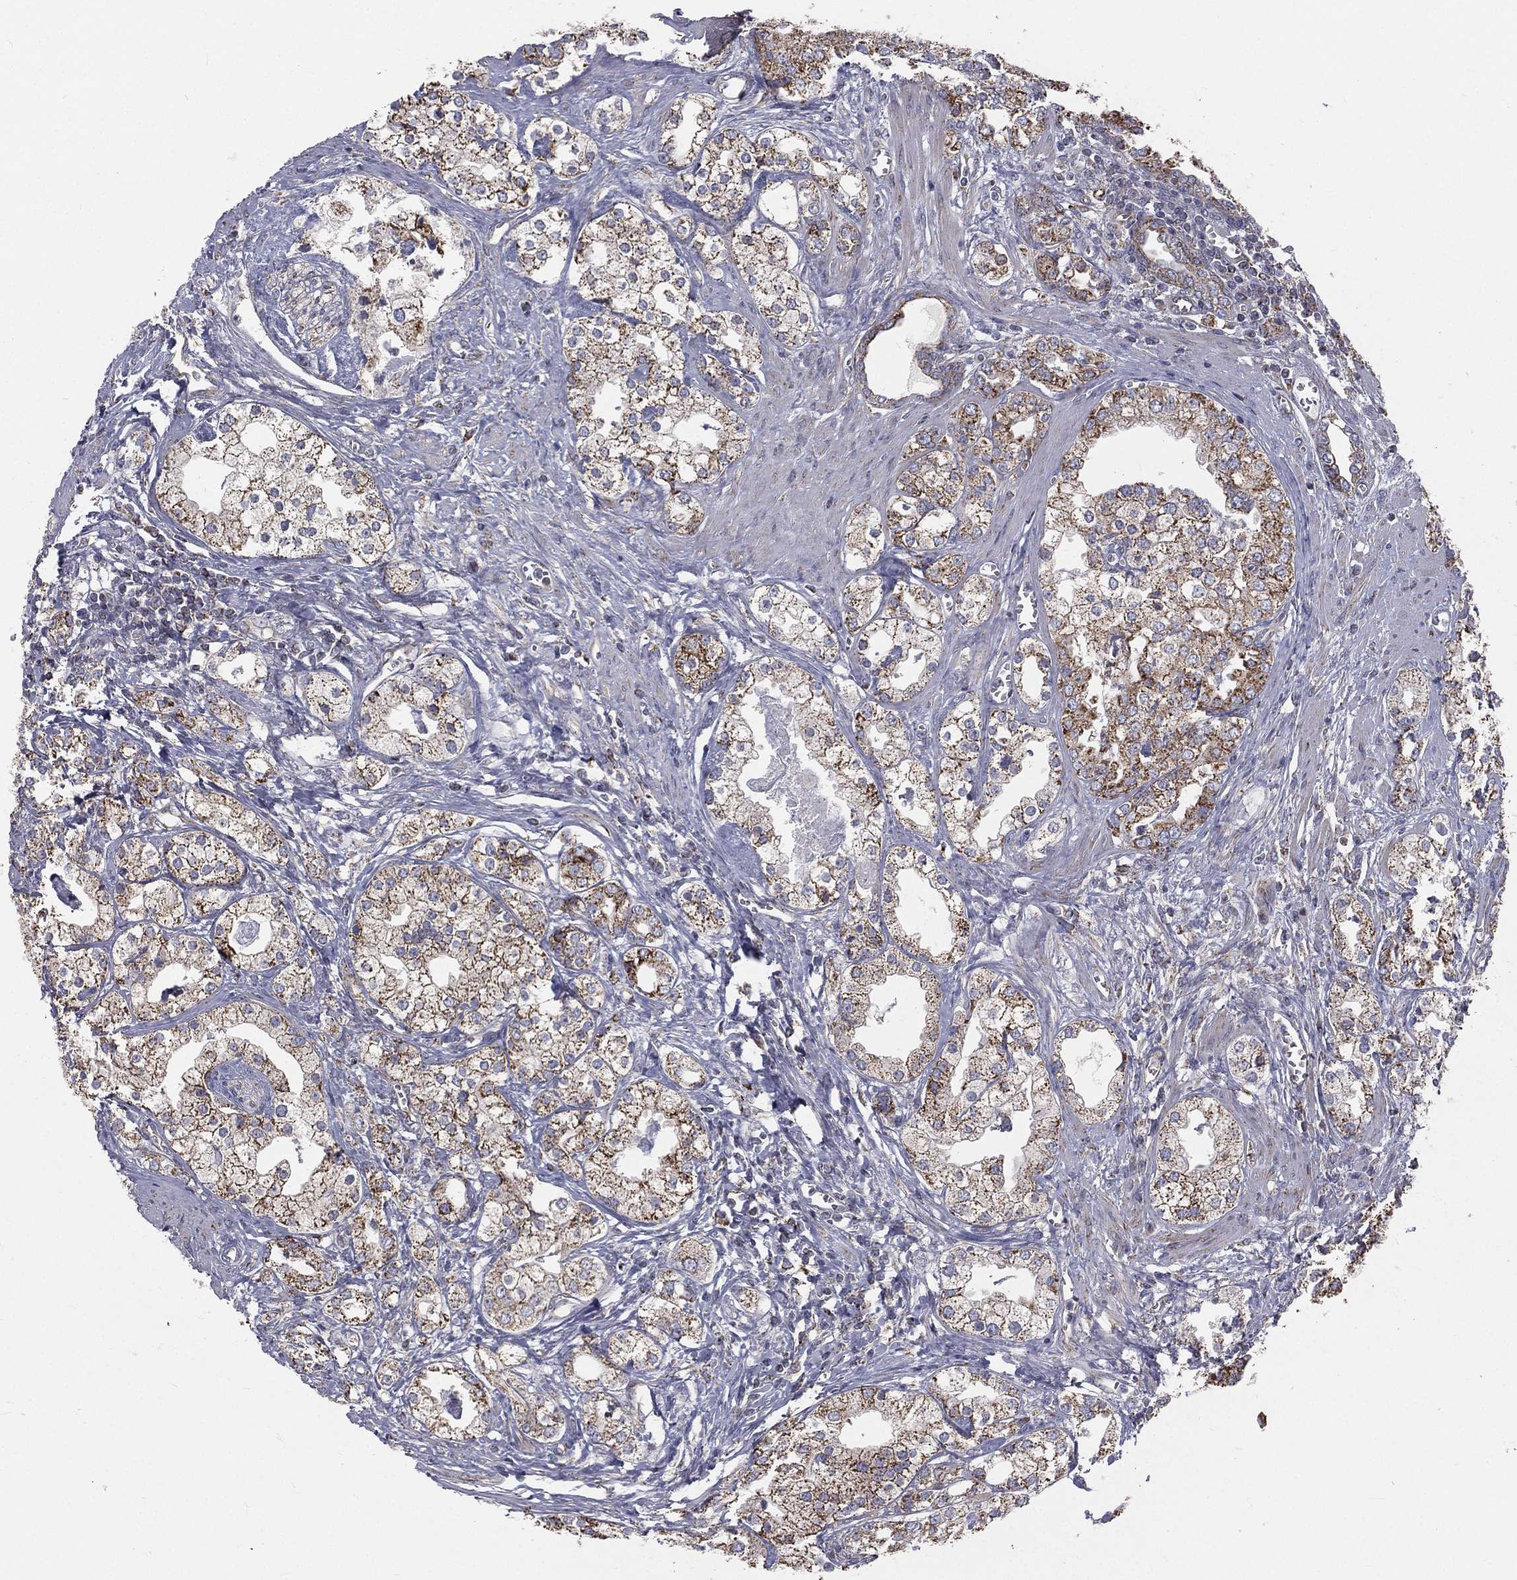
{"staining": {"intensity": "moderate", "quantity": "25%-75%", "location": "cytoplasmic/membranous"}, "tissue": "prostate cancer", "cell_type": "Tumor cells", "image_type": "cancer", "snomed": [{"axis": "morphology", "description": "Adenocarcinoma, NOS"}, {"axis": "topography", "description": "Prostate and seminal vesicle, NOS"}, {"axis": "topography", "description": "Prostate"}], "caption": "Immunohistochemical staining of human prostate cancer displays medium levels of moderate cytoplasmic/membranous protein staining in approximately 25%-75% of tumor cells.", "gene": "HADH", "patient": {"sex": "male", "age": 62}}